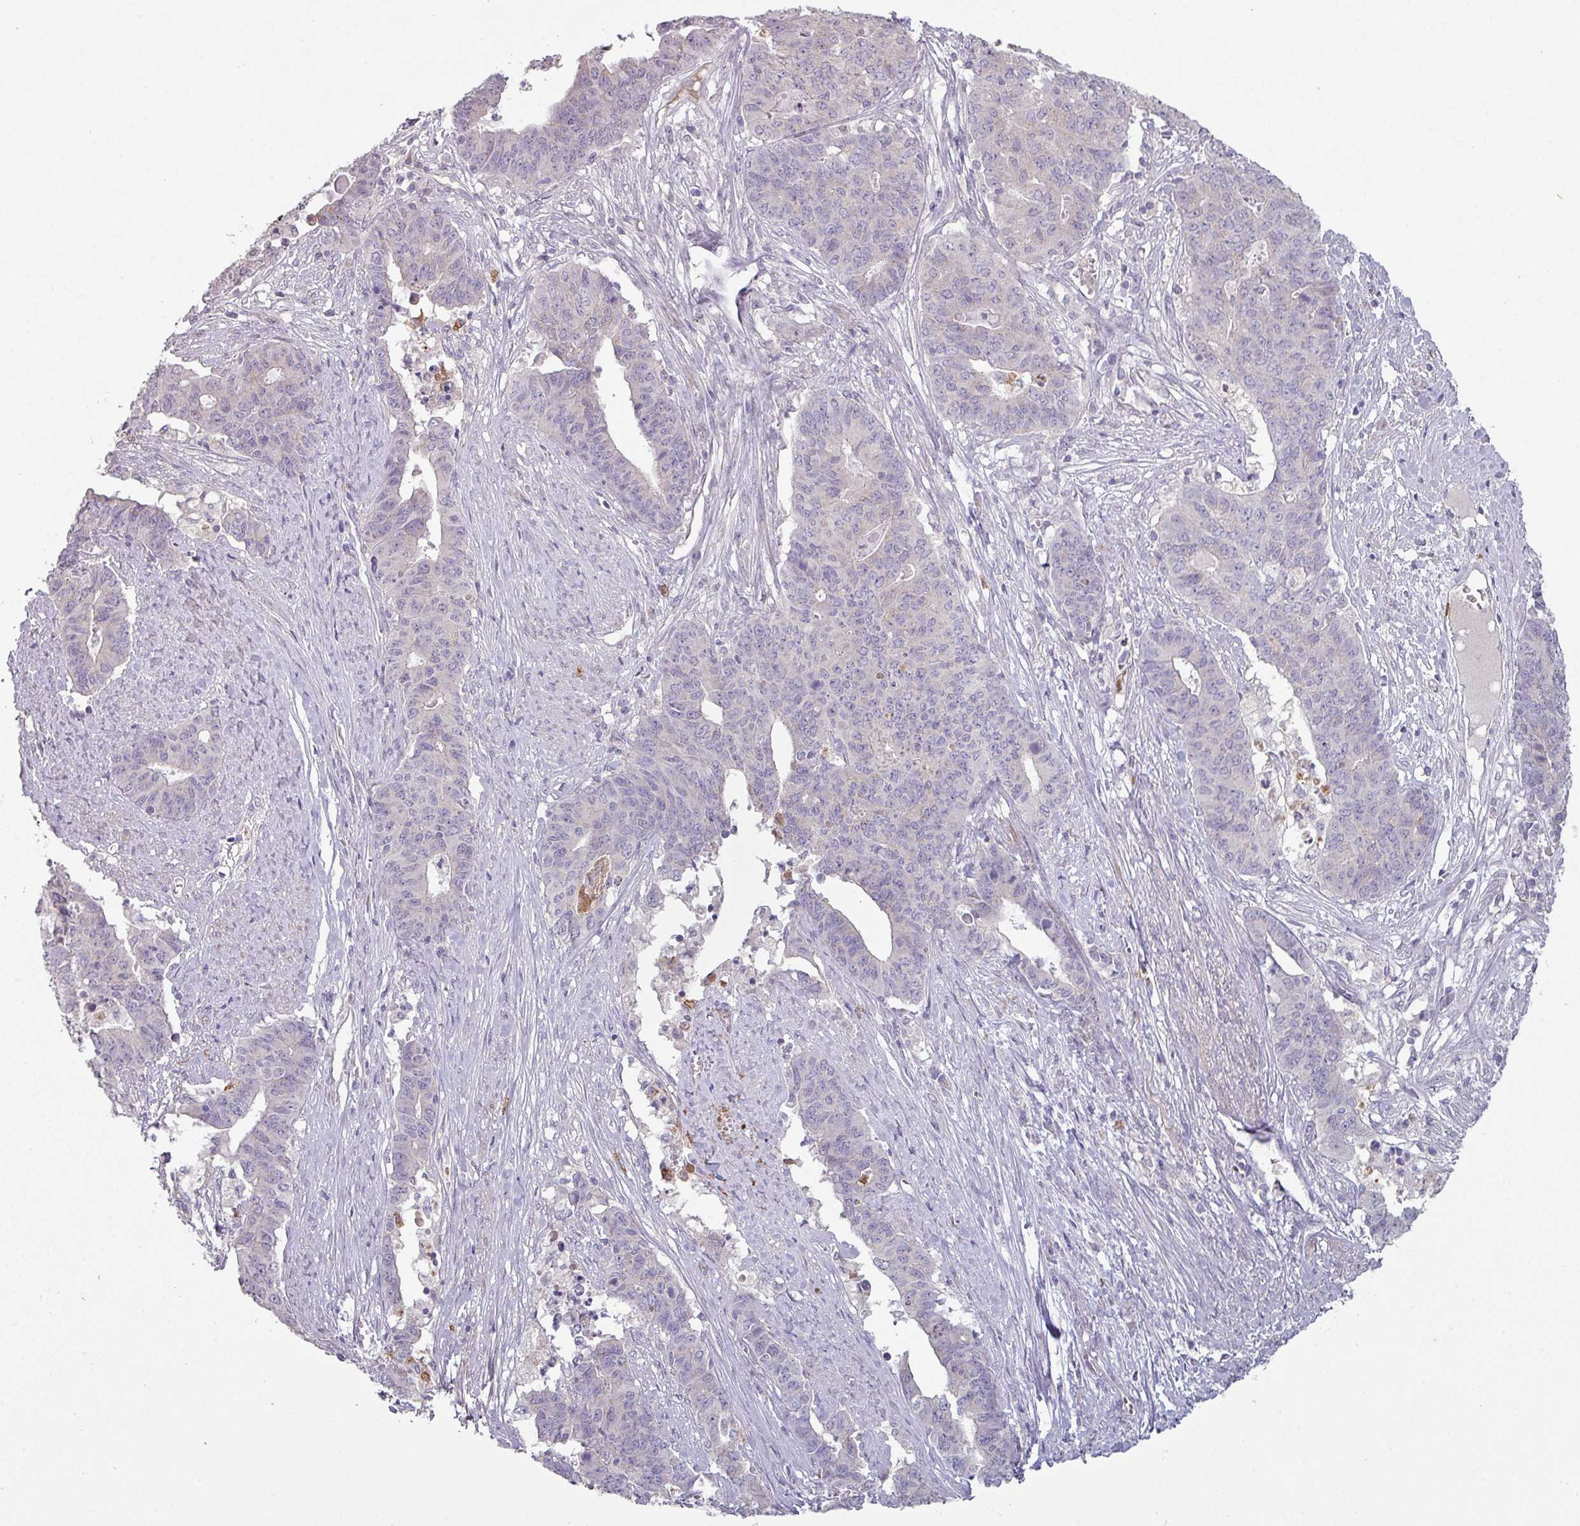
{"staining": {"intensity": "negative", "quantity": "none", "location": "none"}, "tissue": "endometrial cancer", "cell_type": "Tumor cells", "image_type": "cancer", "snomed": [{"axis": "morphology", "description": "Adenocarcinoma, NOS"}, {"axis": "topography", "description": "Endometrium"}], "caption": "The photomicrograph shows no staining of tumor cells in endometrial cancer. (DAB (3,3'-diaminobenzidine) immunohistochemistry, high magnification).", "gene": "MAGEC3", "patient": {"sex": "female", "age": 59}}